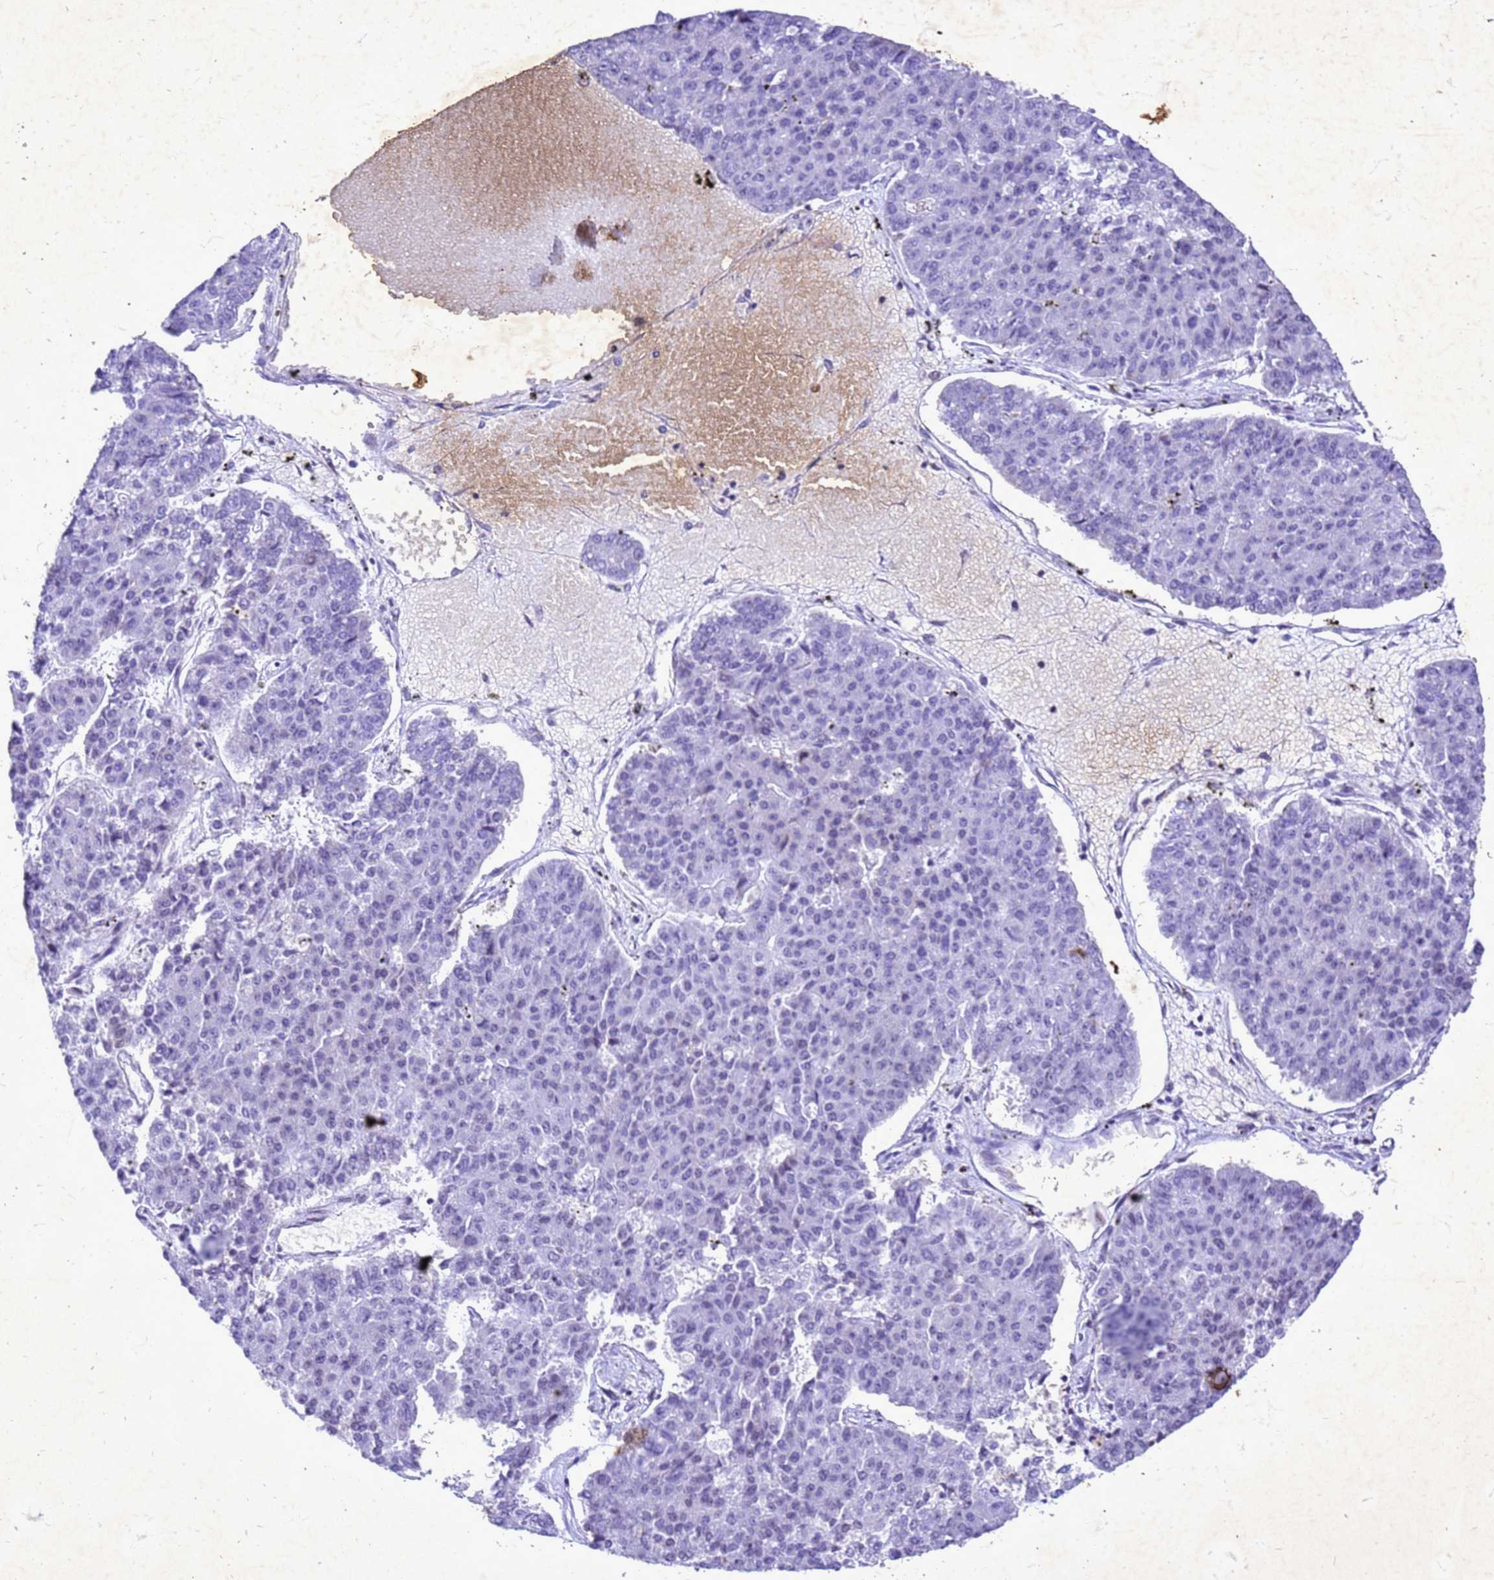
{"staining": {"intensity": "negative", "quantity": "none", "location": "none"}, "tissue": "pancreatic cancer", "cell_type": "Tumor cells", "image_type": "cancer", "snomed": [{"axis": "morphology", "description": "Adenocarcinoma, NOS"}, {"axis": "topography", "description": "Pancreas"}], "caption": "High power microscopy image of an IHC photomicrograph of pancreatic cancer (adenocarcinoma), revealing no significant staining in tumor cells.", "gene": "COPS9", "patient": {"sex": "male", "age": 50}}